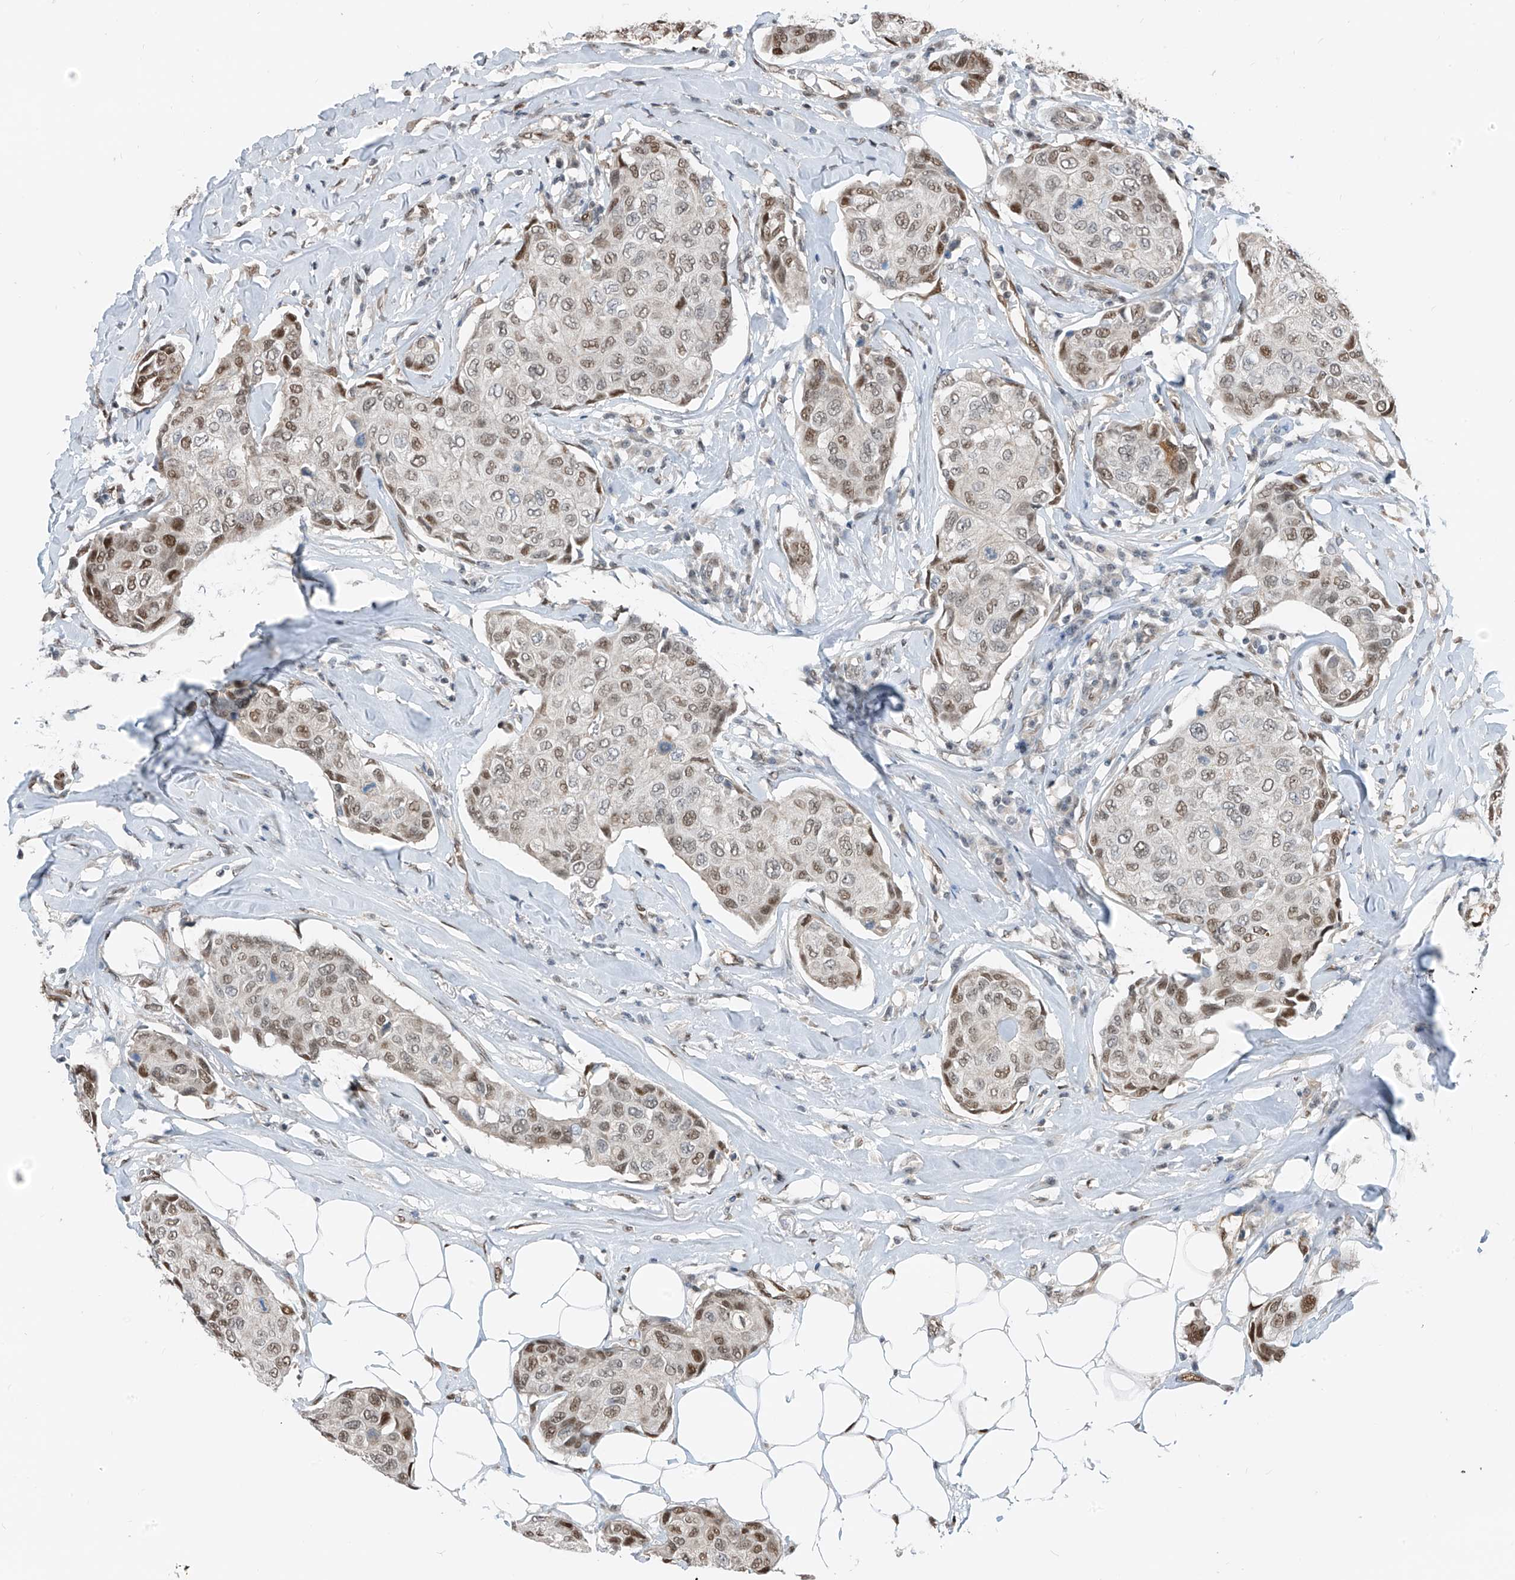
{"staining": {"intensity": "moderate", "quantity": ">75%", "location": "nuclear"}, "tissue": "breast cancer", "cell_type": "Tumor cells", "image_type": "cancer", "snomed": [{"axis": "morphology", "description": "Duct carcinoma"}, {"axis": "topography", "description": "Breast"}], "caption": "A high-resolution image shows immunohistochemistry (IHC) staining of intraductal carcinoma (breast), which reveals moderate nuclear staining in about >75% of tumor cells. Immunohistochemistry (ihc) stains the protein of interest in brown and the nuclei are stained blue.", "gene": "RBP7", "patient": {"sex": "female", "age": 80}}